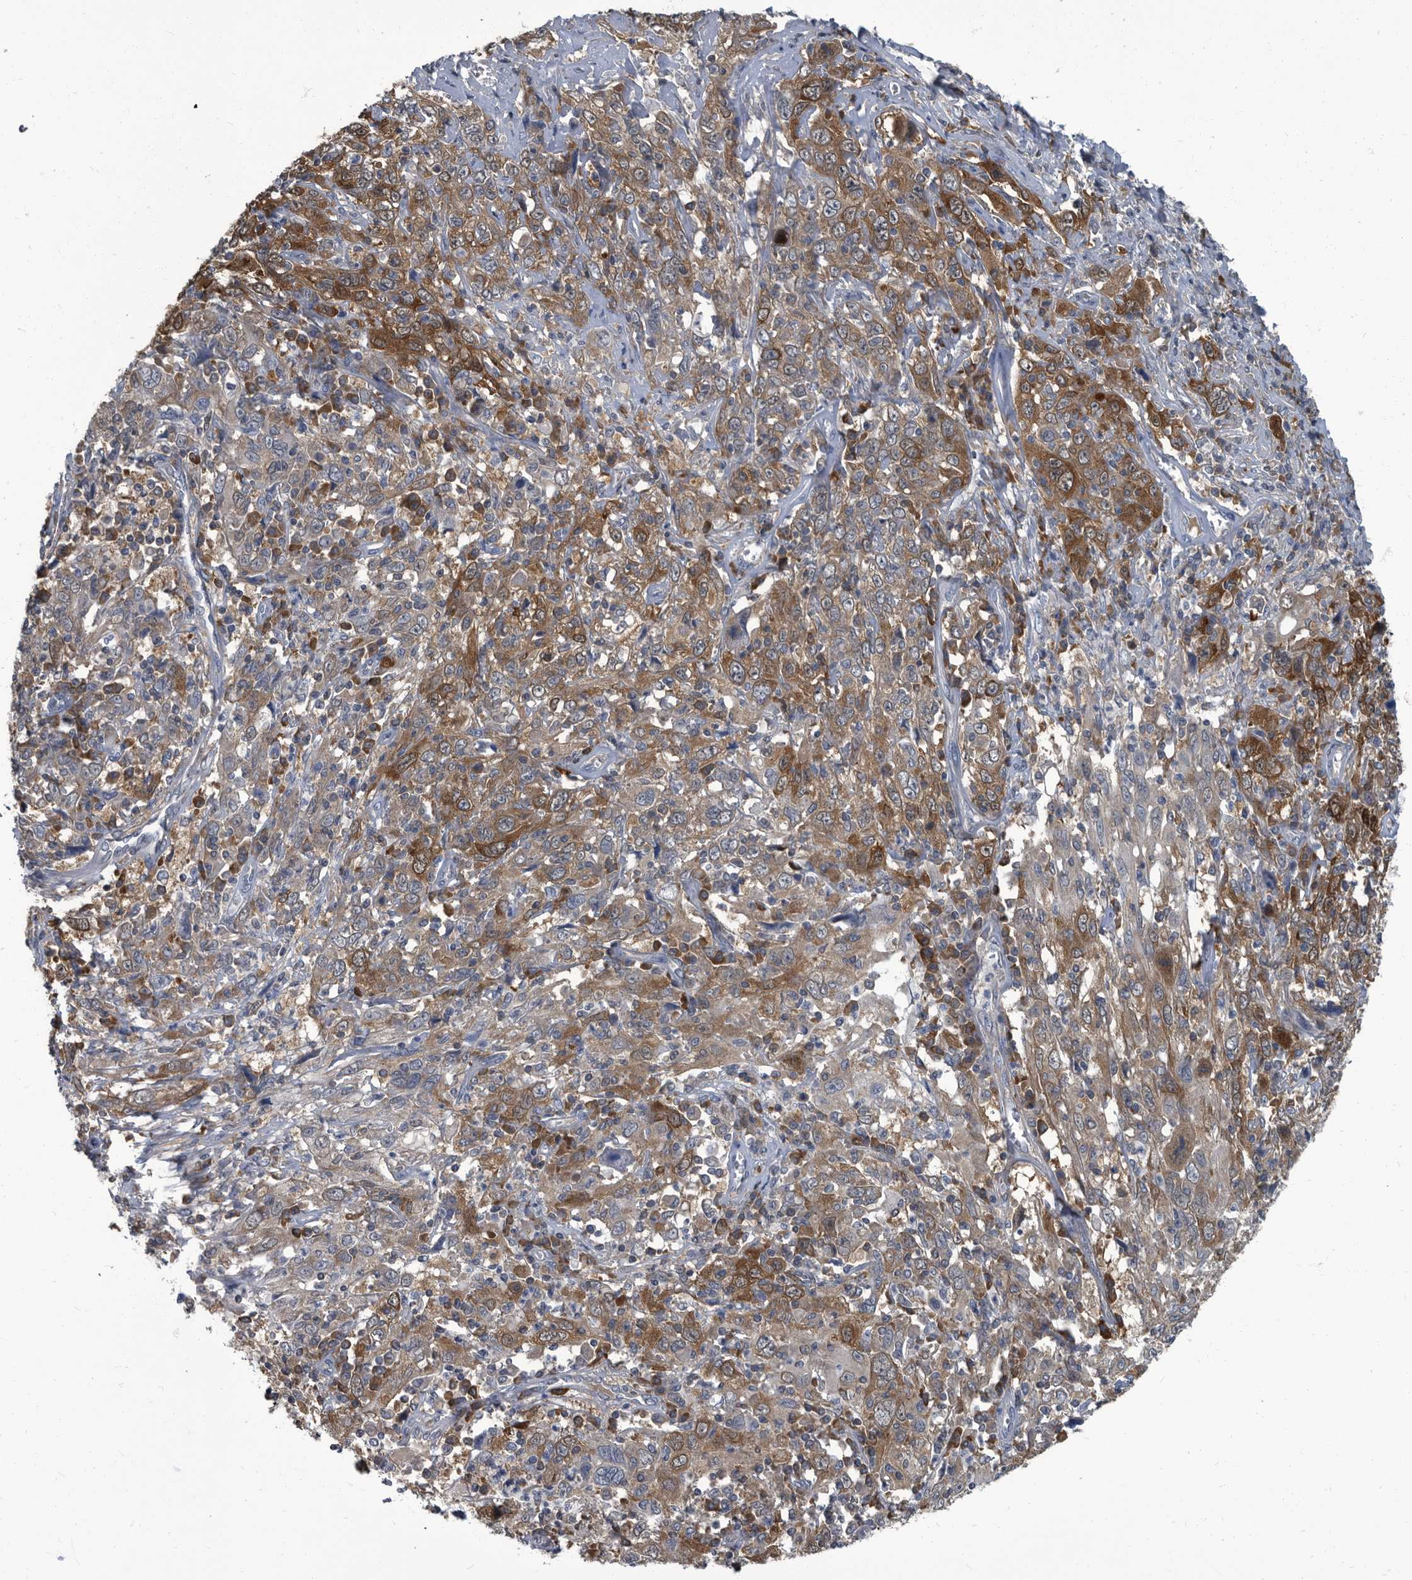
{"staining": {"intensity": "moderate", "quantity": "25%-75%", "location": "cytoplasmic/membranous"}, "tissue": "cervical cancer", "cell_type": "Tumor cells", "image_type": "cancer", "snomed": [{"axis": "morphology", "description": "Squamous cell carcinoma, NOS"}, {"axis": "topography", "description": "Cervix"}], "caption": "Moderate cytoplasmic/membranous protein expression is seen in approximately 25%-75% of tumor cells in cervical cancer. (DAB IHC, brown staining for protein, blue staining for nuclei).", "gene": "CDV3", "patient": {"sex": "female", "age": 46}}